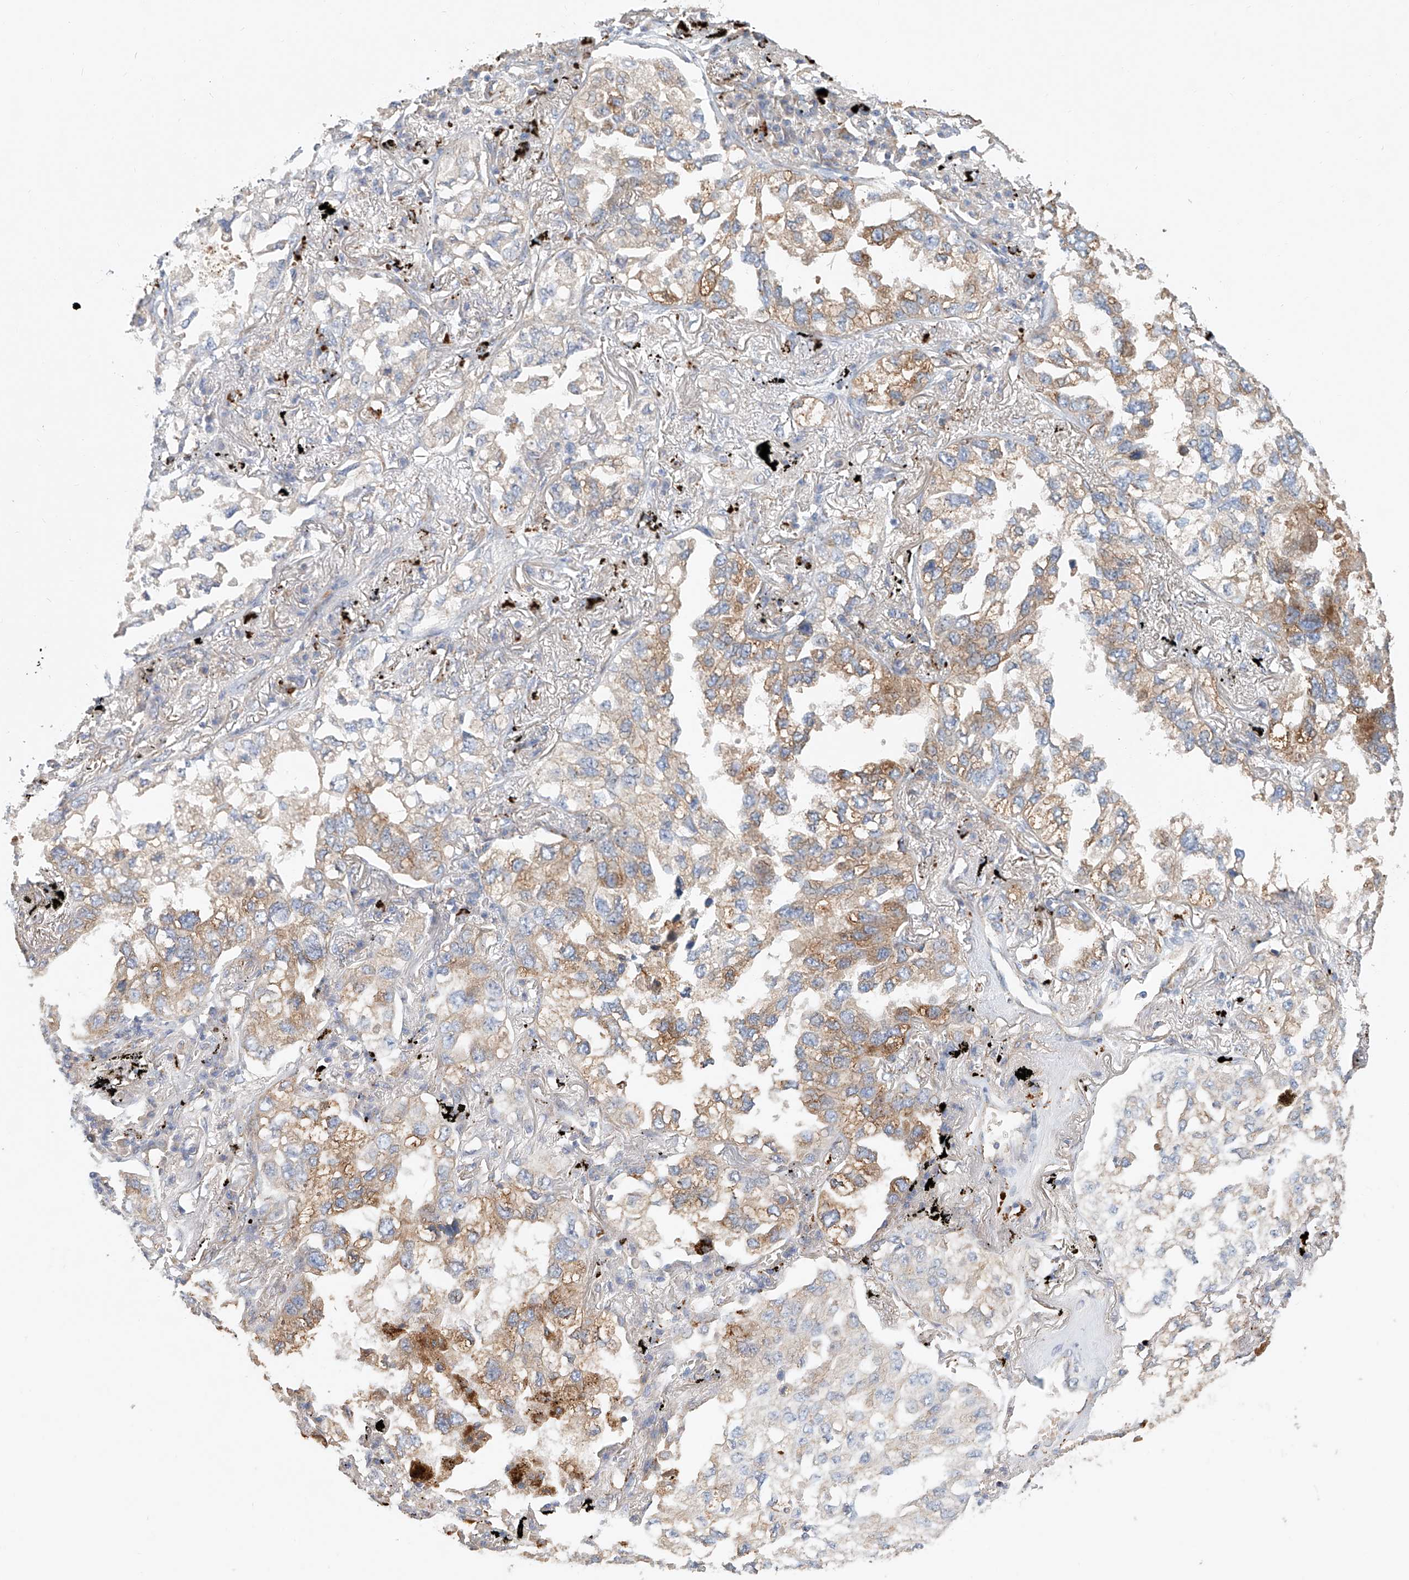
{"staining": {"intensity": "moderate", "quantity": "25%-75%", "location": "cytoplasmic/membranous"}, "tissue": "lung cancer", "cell_type": "Tumor cells", "image_type": "cancer", "snomed": [{"axis": "morphology", "description": "Adenocarcinoma, NOS"}, {"axis": "topography", "description": "Lung"}], "caption": "The photomicrograph displays staining of lung adenocarcinoma, revealing moderate cytoplasmic/membranous protein expression (brown color) within tumor cells.", "gene": "HGSNAT", "patient": {"sex": "male", "age": 65}}